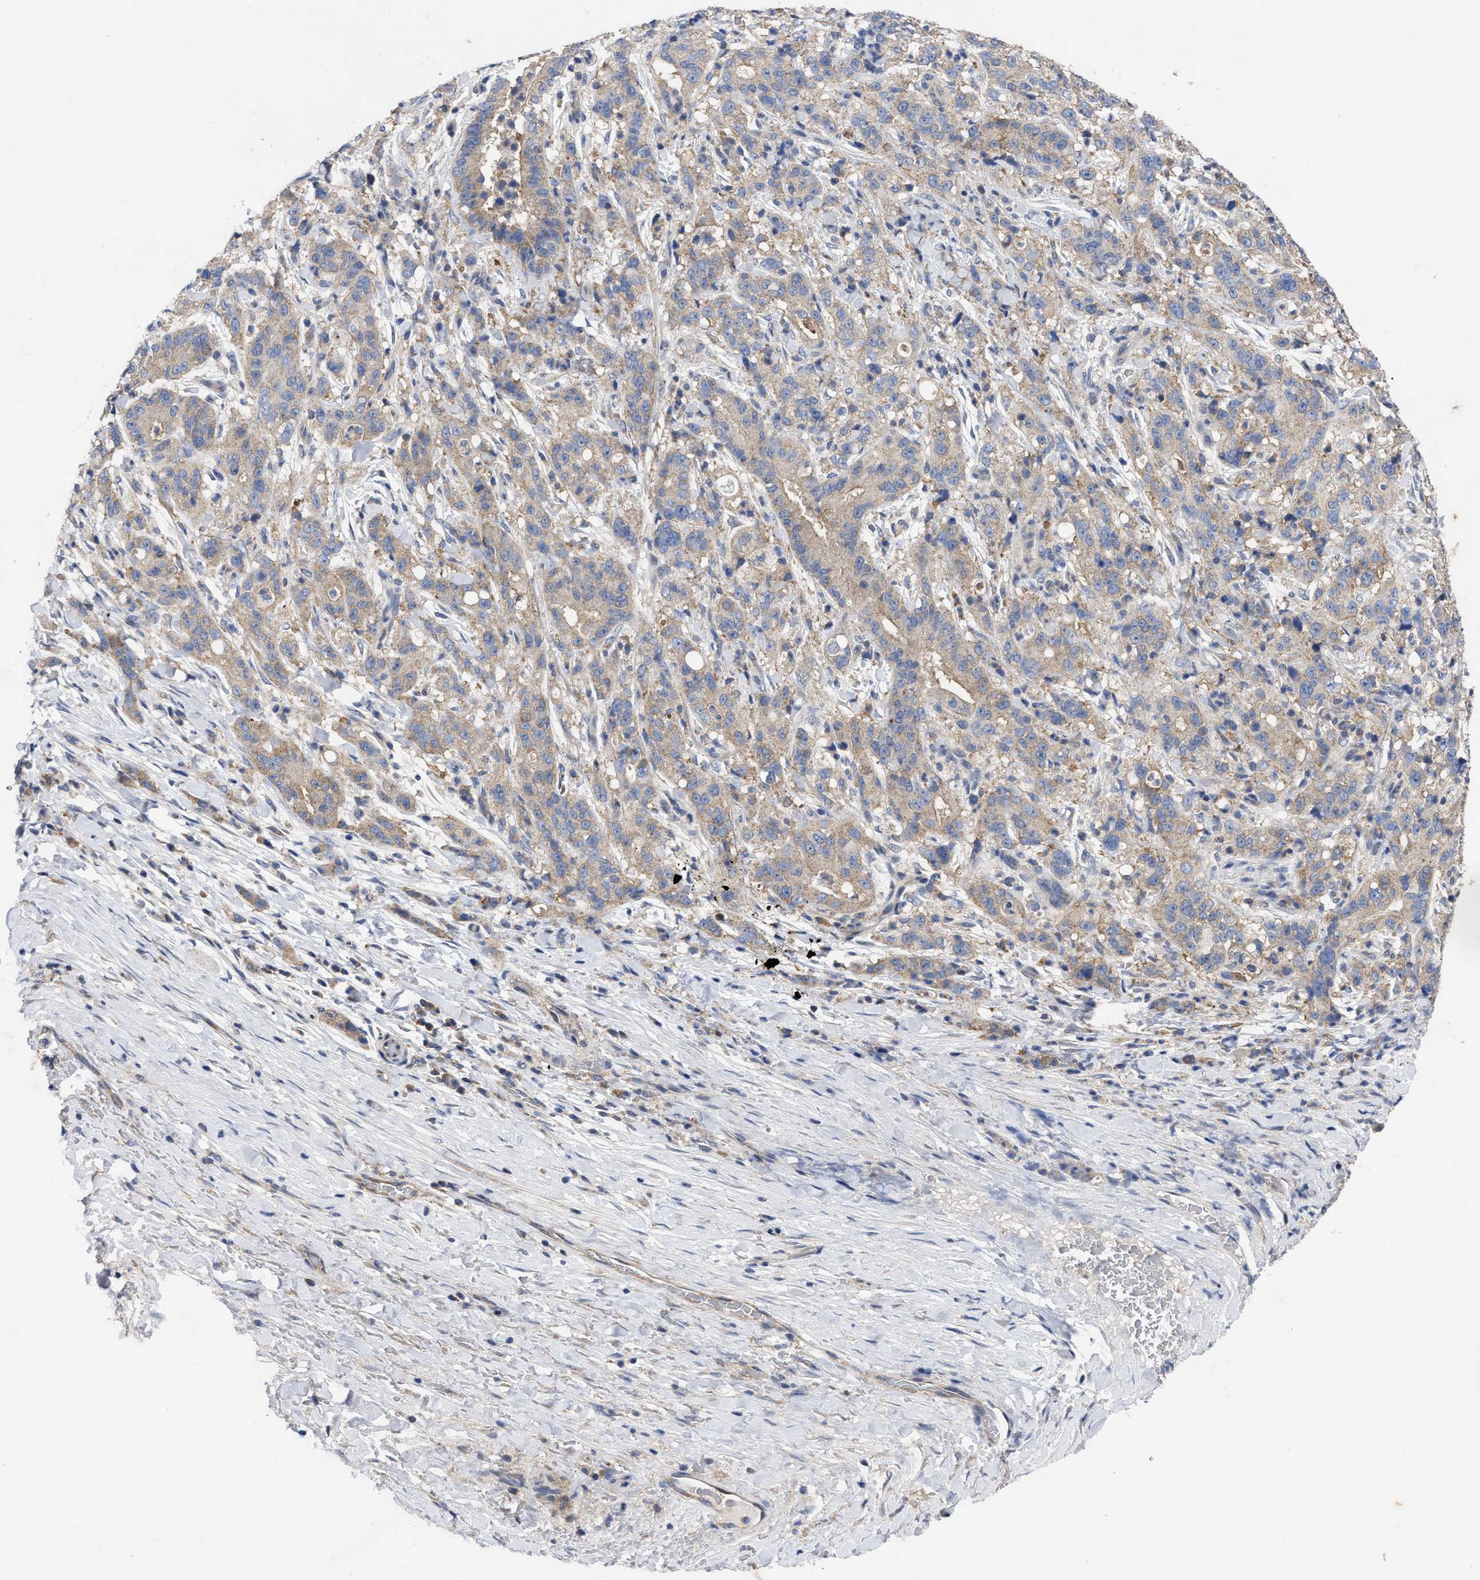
{"staining": {"intensity": "weak", "quantity": ">75%", "location": "cytoplasmic/membranous"}, "tissue": "liver cancer", "cell_type": "Tumor cells", "image_type": "cancer", "snomed": [{"axis": "morphology", "description": "Cholangiocarcinoma"}, {"axis": "topography", "description": "Liver"}], "caption": "Liver cancer (cholangiocarcinoma) tissue displays weak cytoplasmic/membranous positivity in about >75% of tumor cells, visualized by immunohistochemistry.", "gene": "TCP1", "patient": {"sex": "female", "age": 38}}